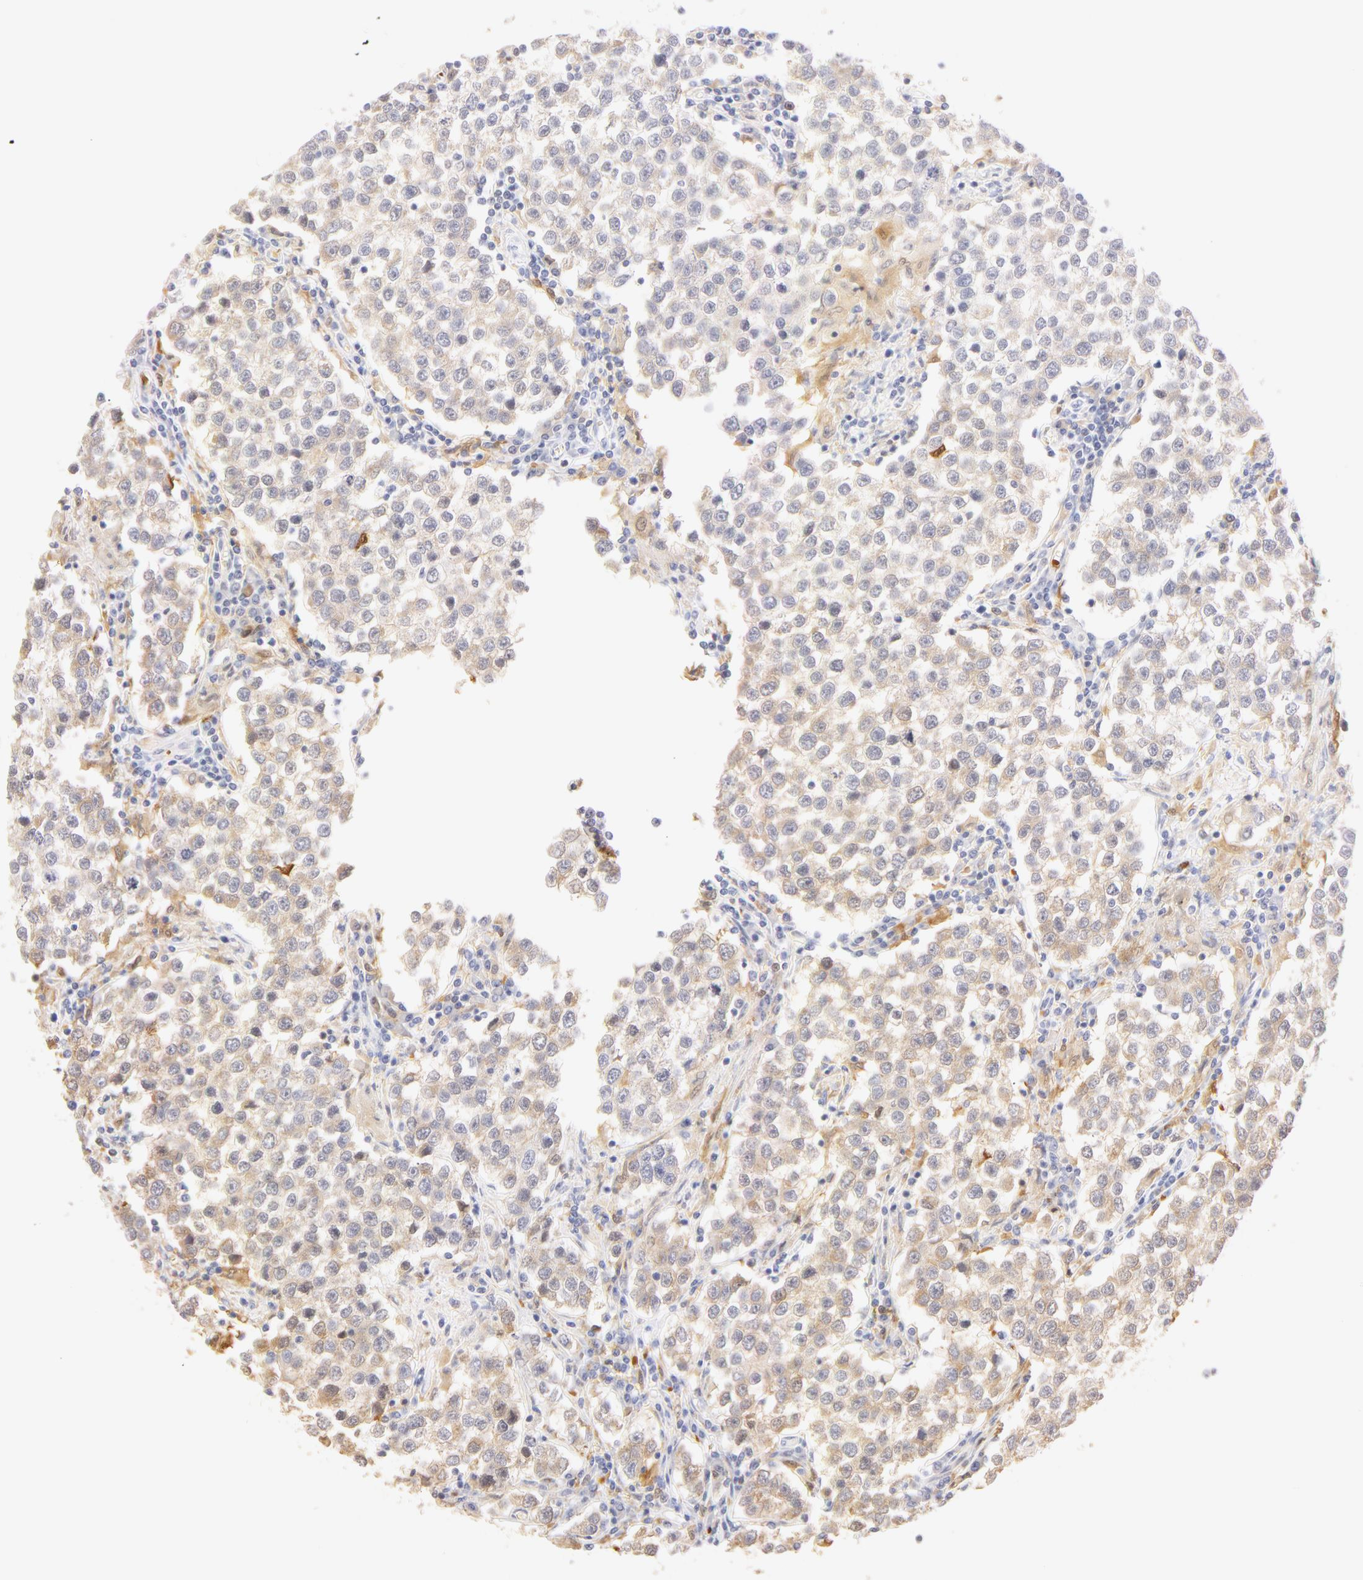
{"staining": {"intensity": "negative", "quantity": "none", "location": "none"}, "tissue": "testis cancer", "cell_type": "Tumor cells", "image_type": "cancer", "snomed": [{"axis": "morphology", "description": "Seminoma, NOS"}, {"axis": "topography", "description": "Testis"}], "caption": "Image shows no significant protein staining in tumor cells of testis cancer (seminoma).", "gene": "CA2", "patient": {"sex": "male", "age": 36}}